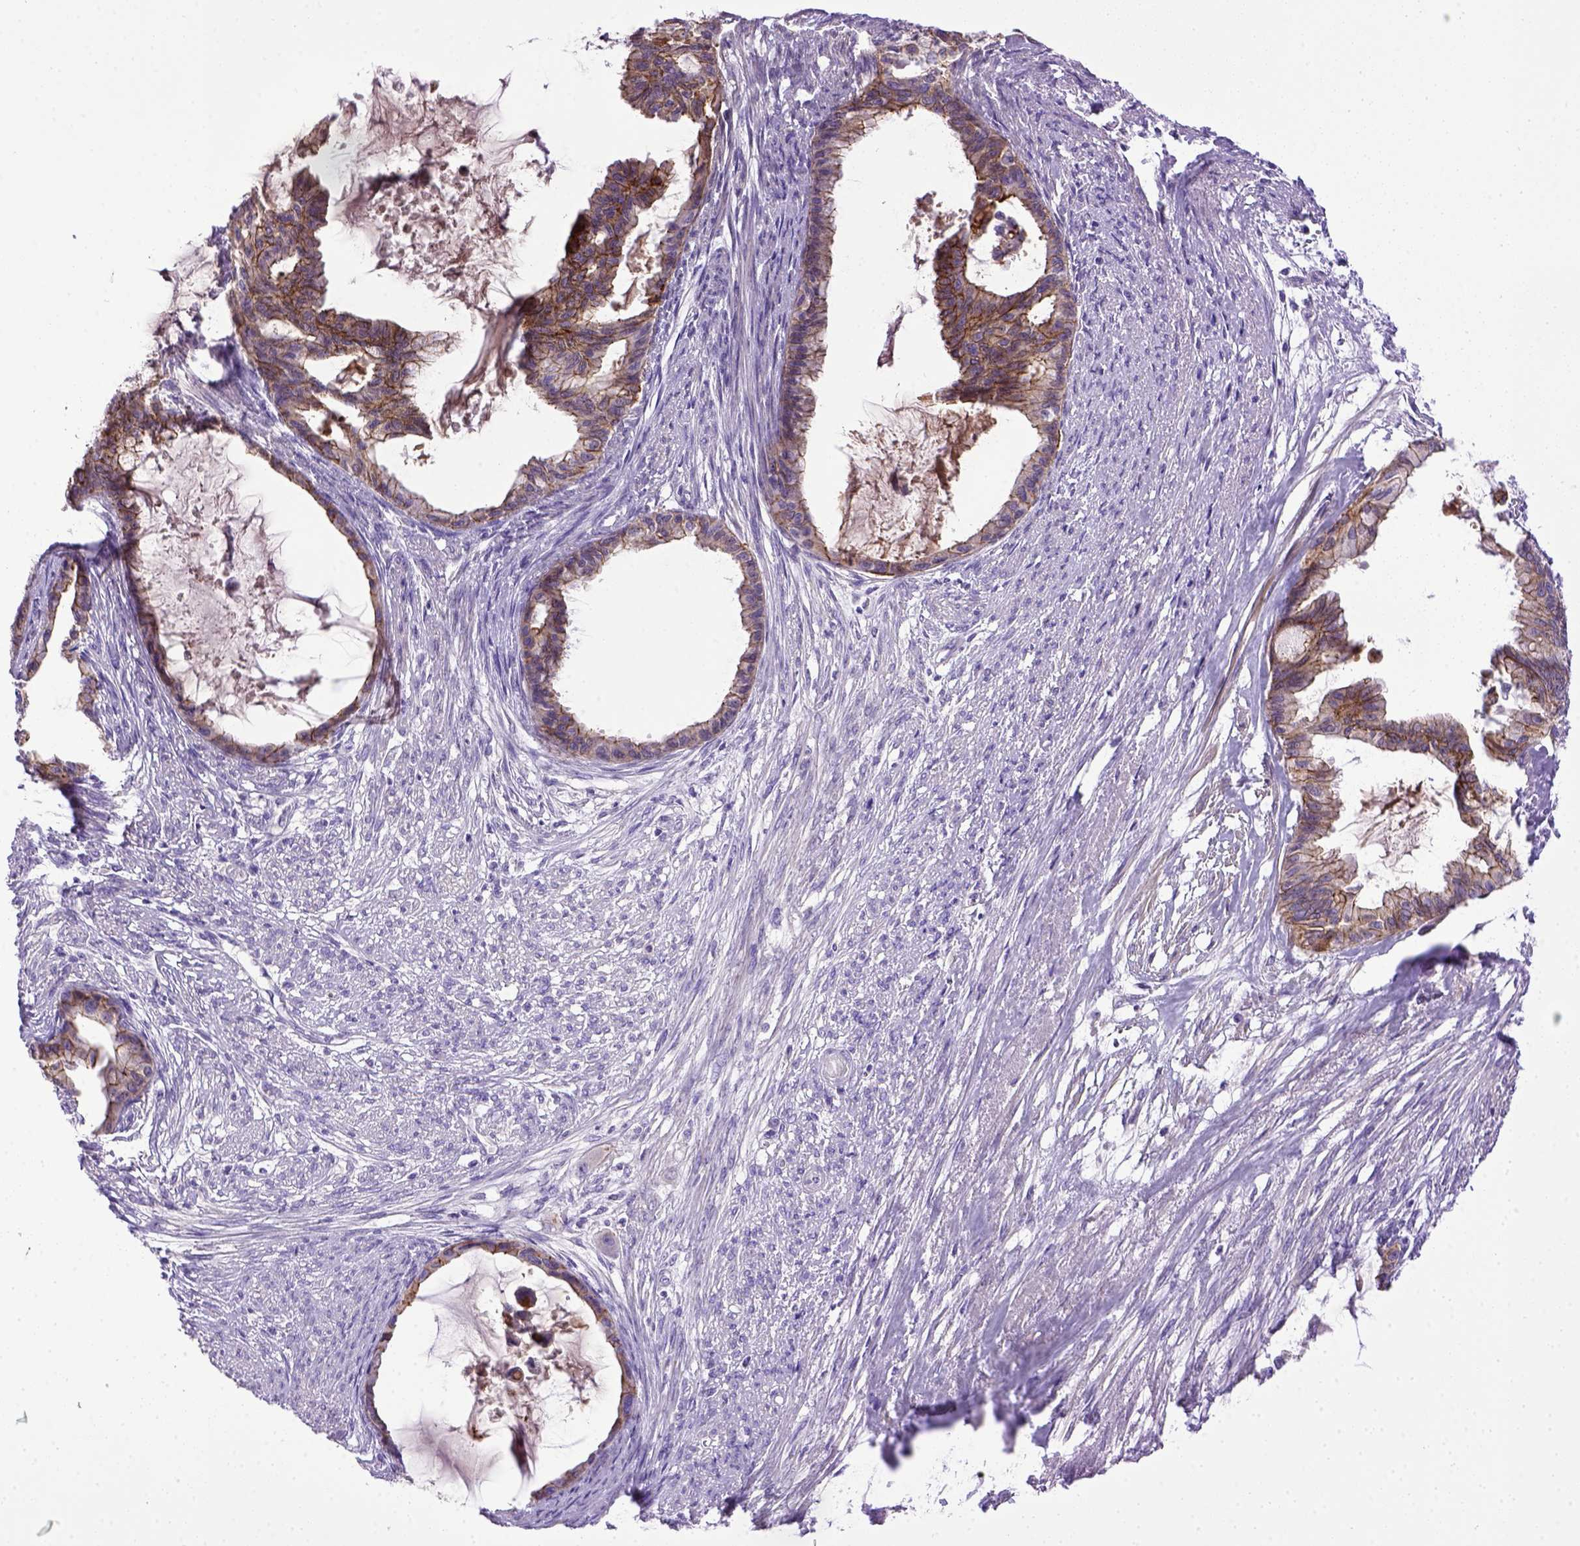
{"staining": {"intensity": "moderate", "quantity": ">75%", "location": "cytoplasmic/membranous"}, "tissue": "endometrial cancer", "cell_type": "Tumor cells", "image_type": "cancer", "snomed": [{"axis": "morphology", "description": "Adenocarcinoma, NOS"}, {"axis": "topography", "description": "Endometrium"}], "caption": "The immunohistochemical stain highlights moderate cytoplasmic/membranous staining in tumor cells of endometrial cancer tissue. The protein of interest is stained brown, and the nuclei are stained in blue (DAB (3,3'-diaminobenzidine) IHC with brightfield microscopy, high magnification).", "gene": "CDH1", "patient": {"sex": "female", "age": 86}}